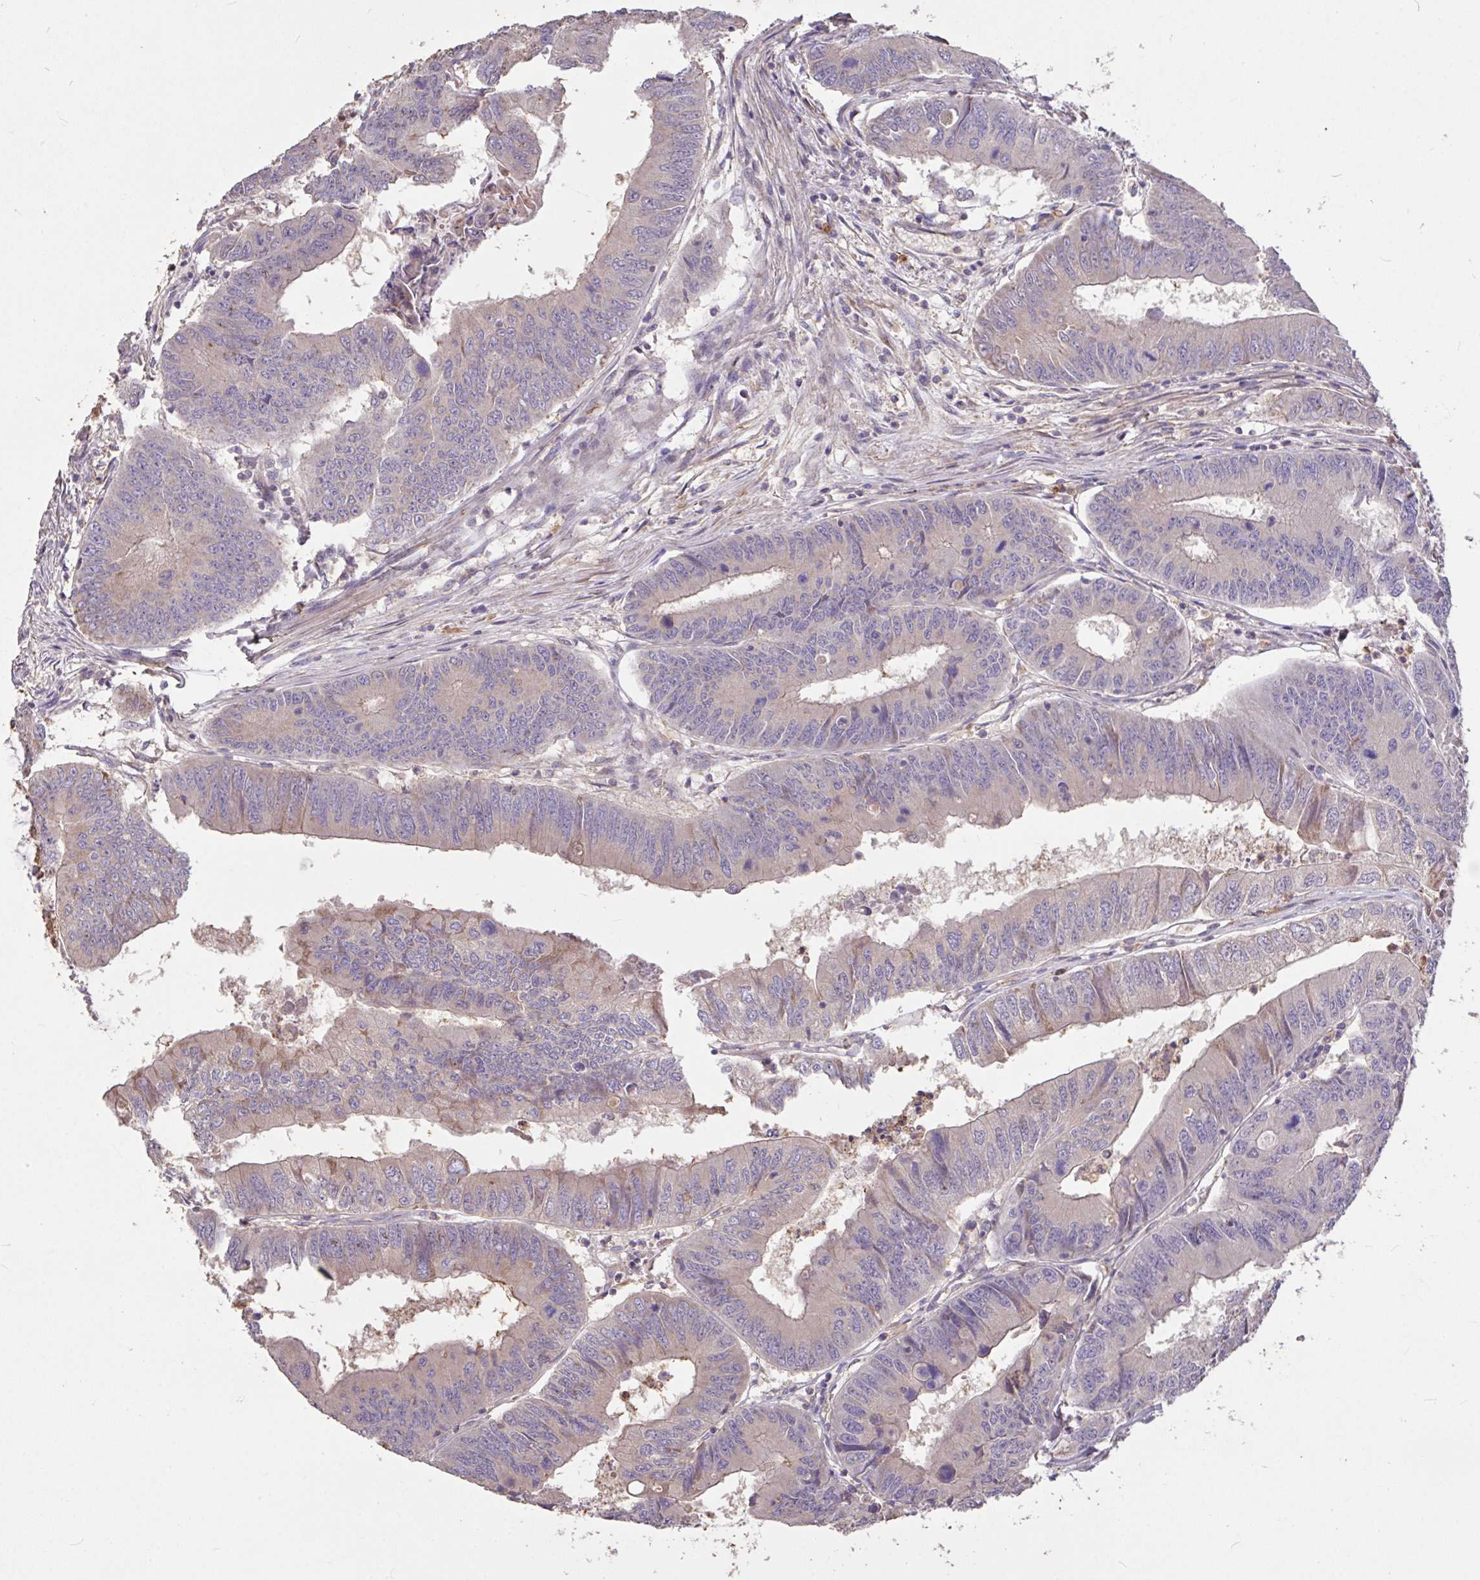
{"staining": {"intensity": "weak", "quantity": ">75%", "location": "cytoplasmic/membranous"}, "tissue": "colorectal cancer", "cell_type": "Tumor cells", "image_type": "cancer", "snomed": [{"axis": "morphology", "description": "Adenocarcinoma, NOS"}, {"axis": "topography", "description": "Colon"}], "caption": "Human adenocarcinoma (colorectal) stained with a brown dye displays weak cytoplasmic/membranous positive positivity in approximately >75% of tumor cells.", "gene": "FCER1A", "patient": {"sex": "male", "age": 53}}